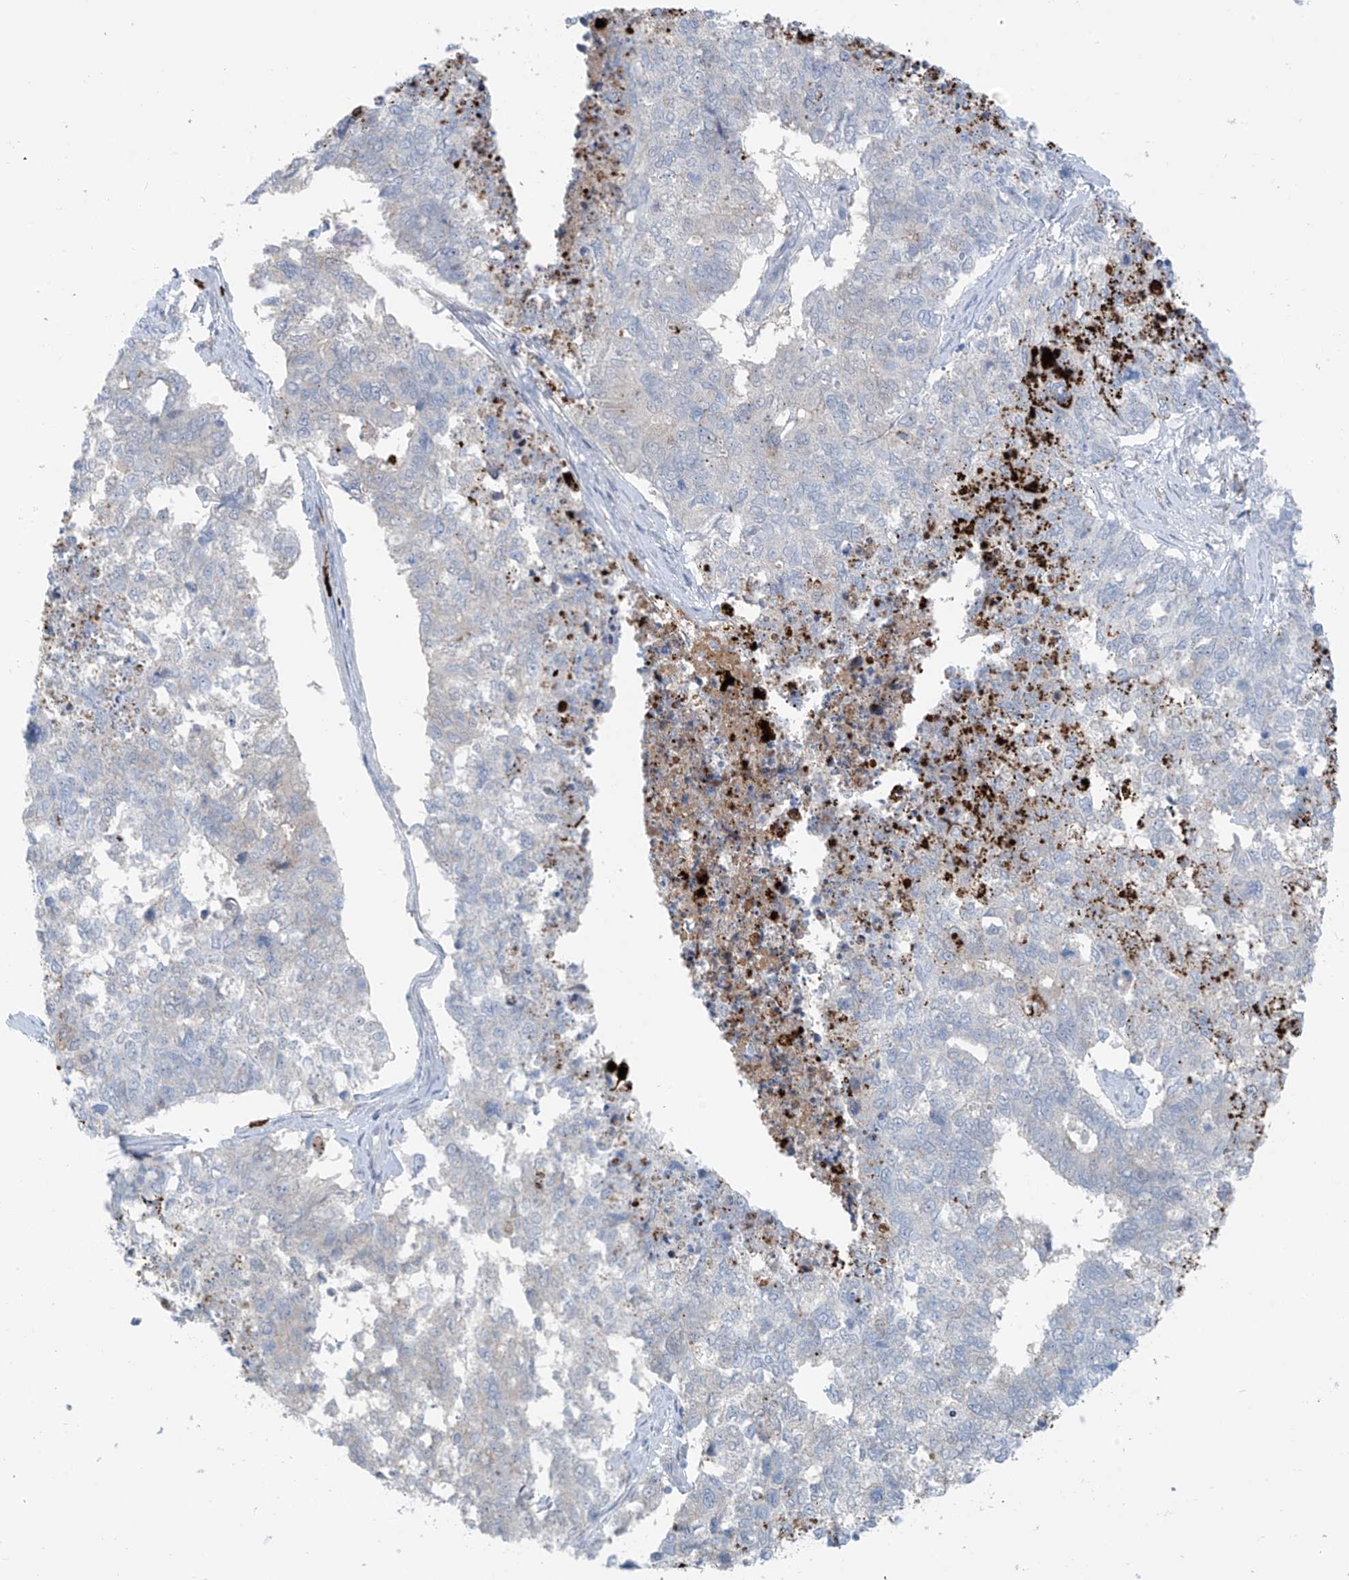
{"staining": {"intensity": "moderate", "quantity": "<25%", "location": "cytoplasmic/membranous"}, "tissue": "cervical cancer", "cell_type": "Tumor cells", "image_type": "cancer", "snomed": [{"axis": "morphology", "description": "Squamous cell carcinoma, NOS"}, {"axis": "topography", "description": "Cervix"}], "caption": "Brown immunohistochemical staining in human cervical cancer (squamous cell carcinoma) reveals moderate cytoplasmic/membranous staining in approximately <25% of tumor cells.", "gene": "ZNF793", "patient": {"sex": "female", "age": 63}}